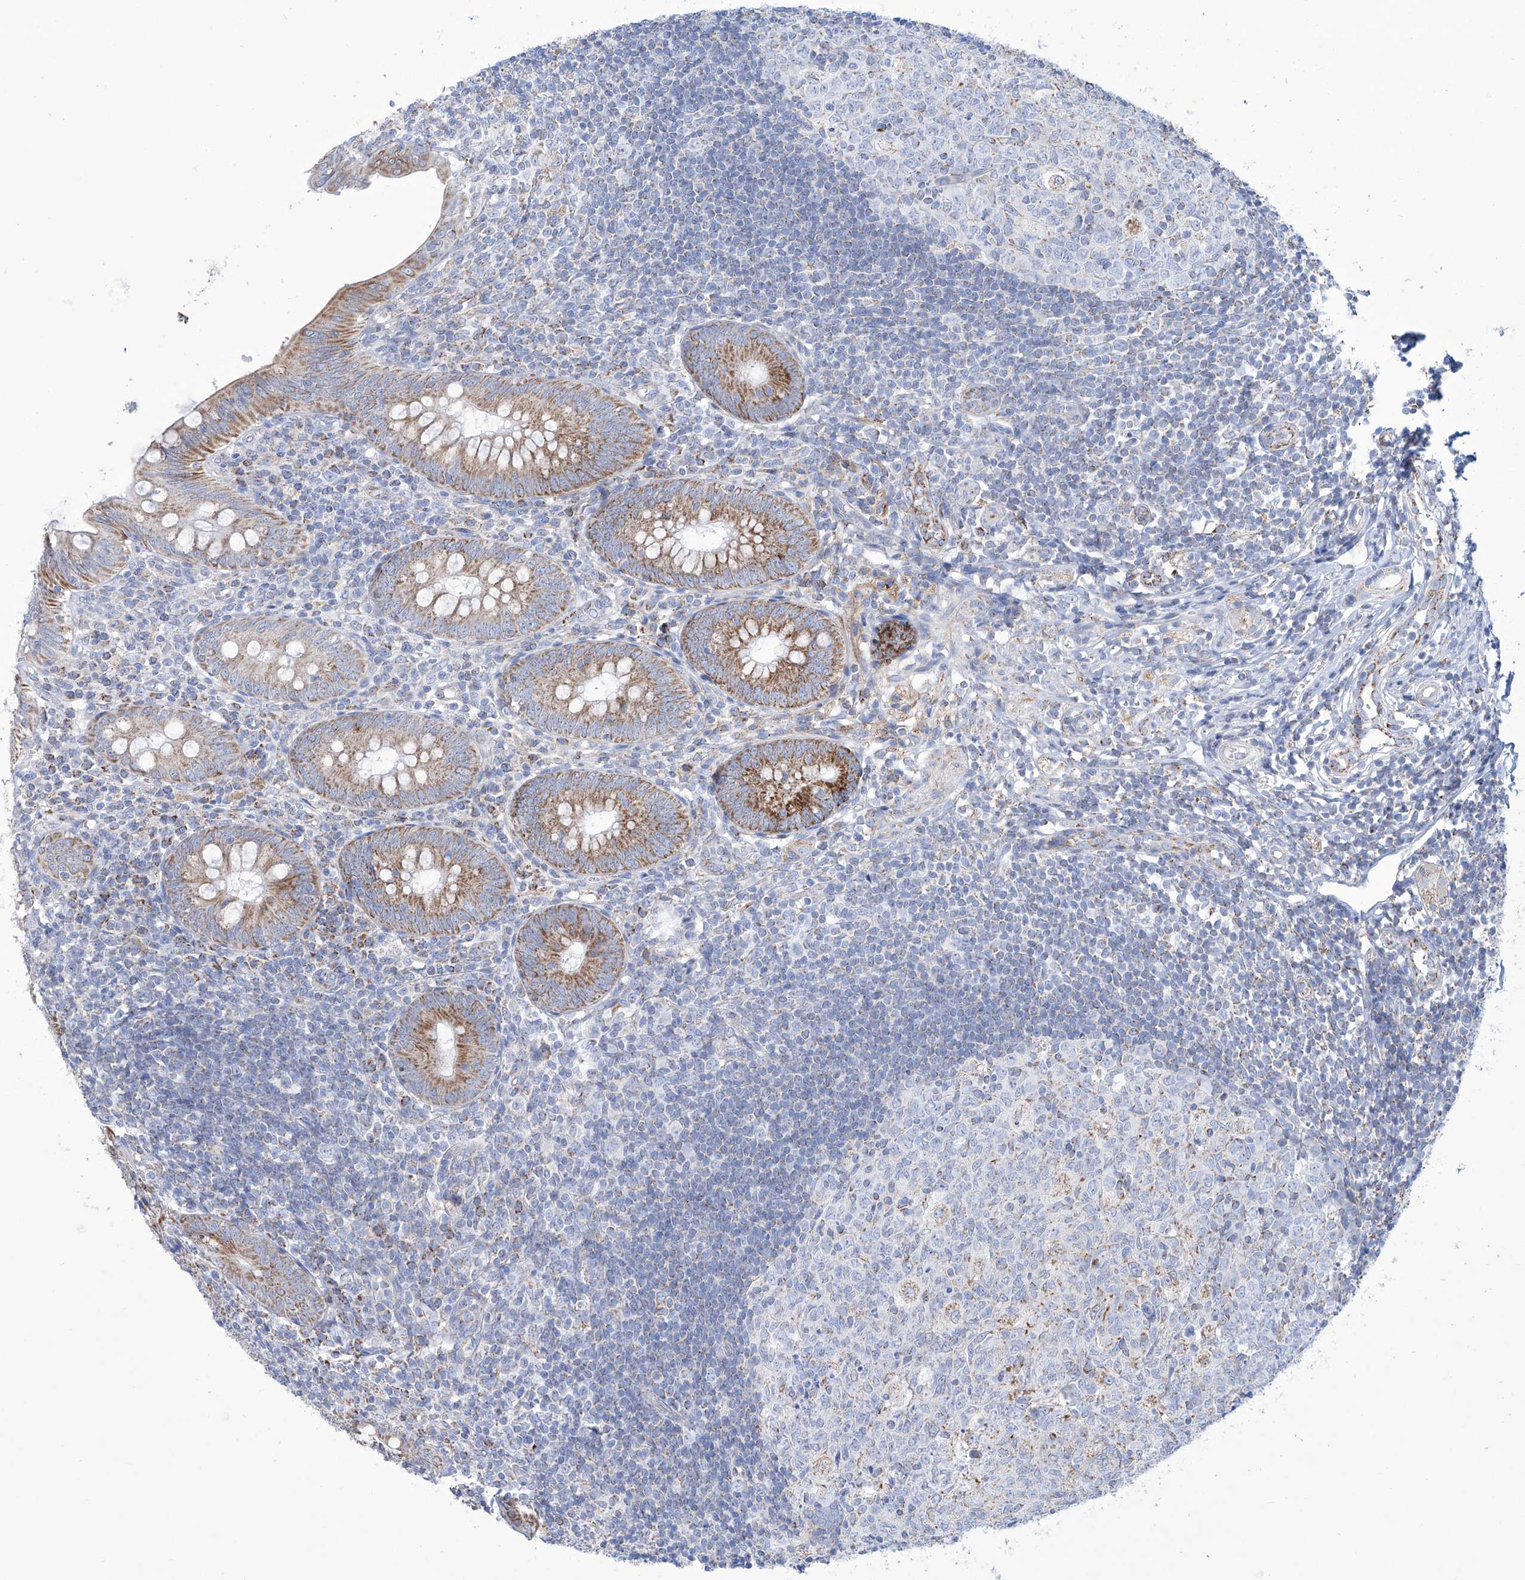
{"staining": {"intensity": "strong", "quantity": ">75%", "location": "cytoplasmic/membranous"}, "tissue": "appendix", "cell_type": "Glandular cells", "image_type": "normal", "snomed": [{"axis": "morphology", "description": "Normal tissue, NOS"}, {"axis": "topography", "description": "Appendix"}], "caption": "Human appendix stained for a protein (brown) exhibits strong cytoplasmic/membranous positive positivity in approximately >75% of glandular cells.", "gene": "ALDH6A1", "patient": {"sex": "male", "age": 14}}